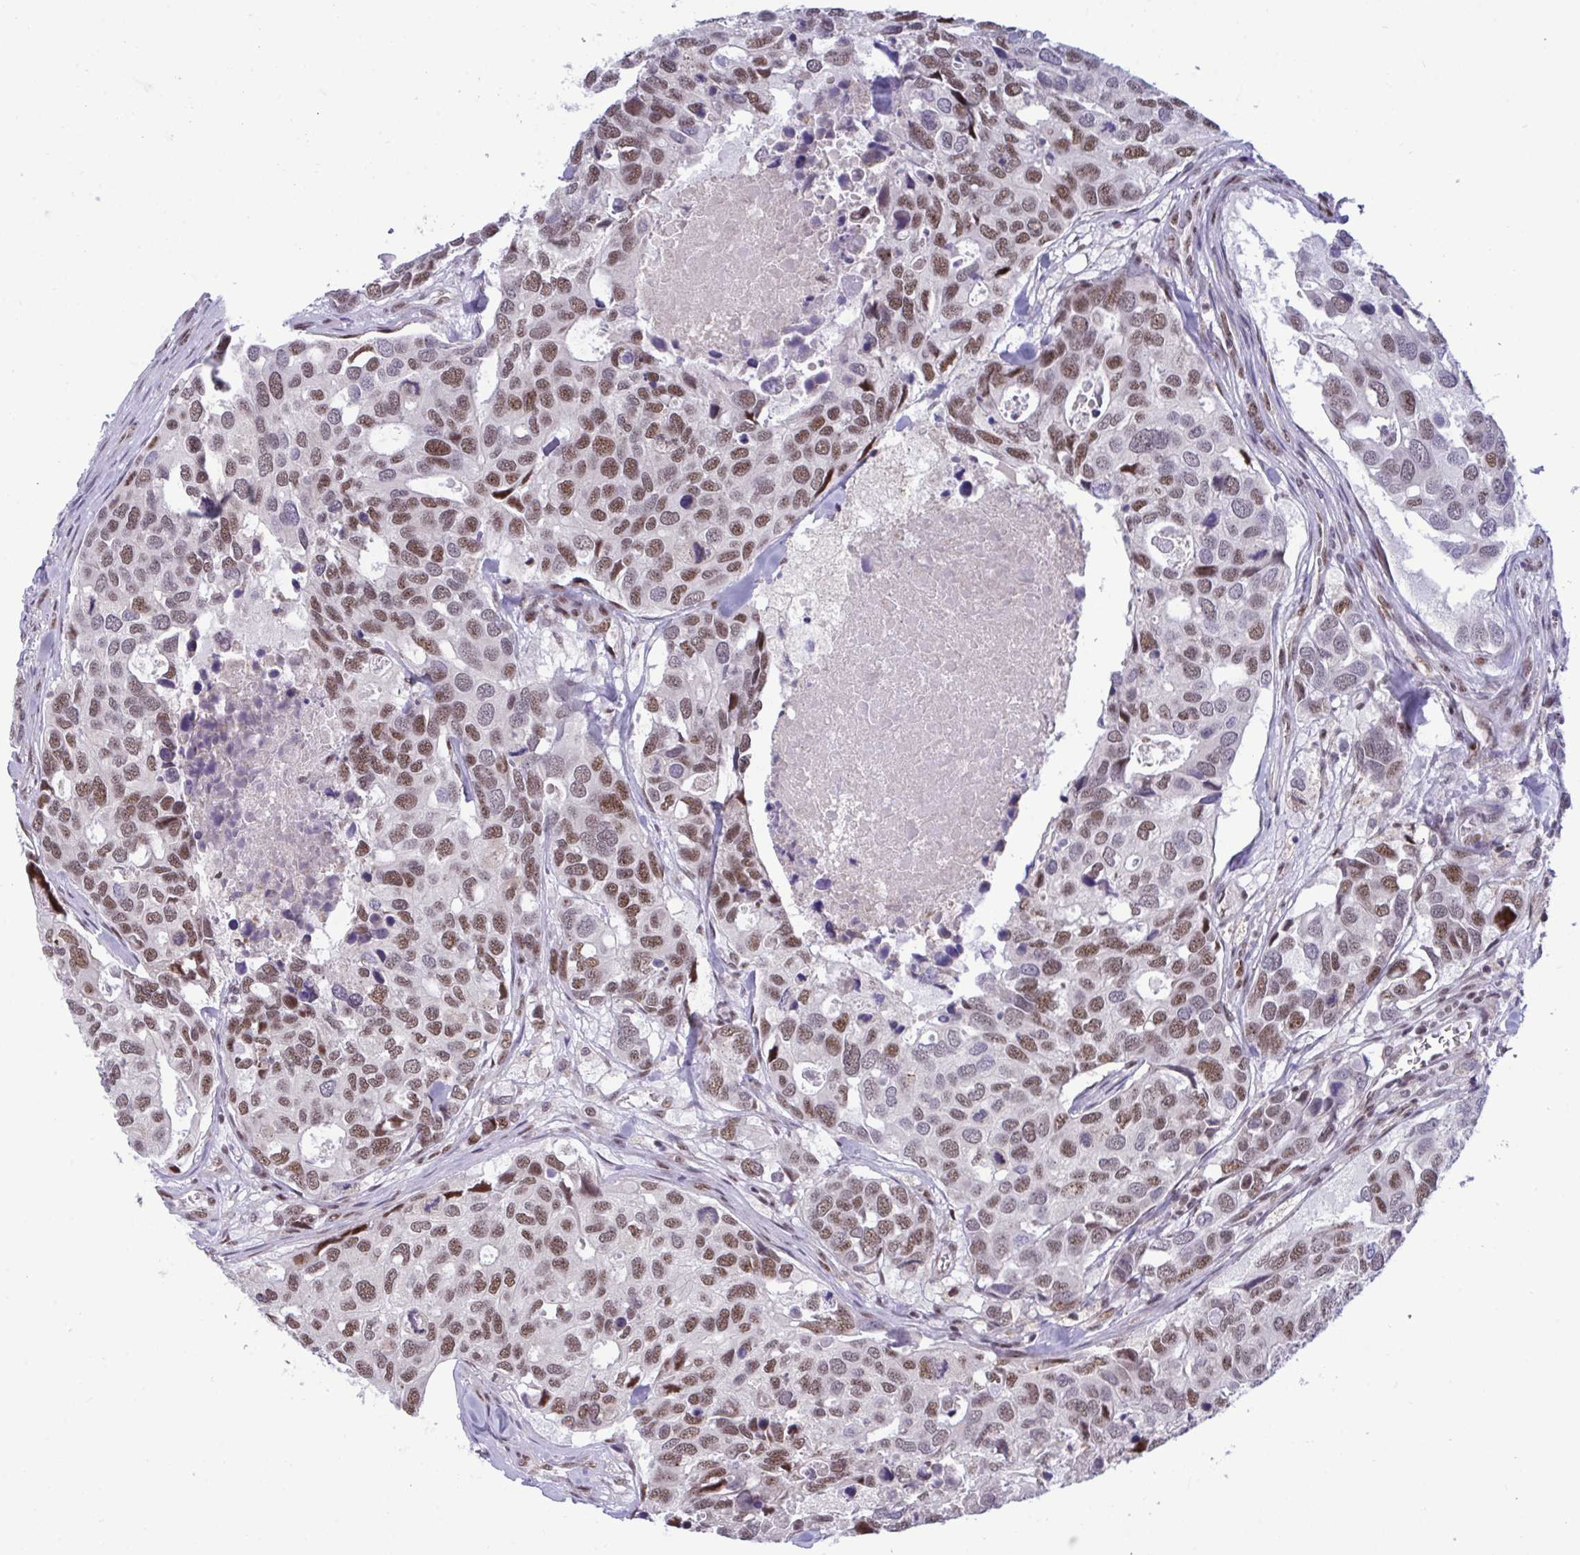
{"staining": {"intensity": "moderate", "quantity": ">75%", "location": "nuclear"}, "tissue": "breast cancer", "cell_type": "Tumor cells", "image_type": "cancer", "snomed": [{"axis": "morphology", "description": "Duct carcinoma"}, {"axis": "topography", "description": "Breast"}], "caption": "DAB immunohistochemical staining of human breast infiltrating ductal carcinoma displays moderate nuclear protein staining in approximately >75% of tumor cells. (DAB (3,3'-diaminobenzidine) IHC, brown staining for protein, blue staining for nuclei).", "gene": "WBP11", "patient": {"sex": "female", "age": 83}}